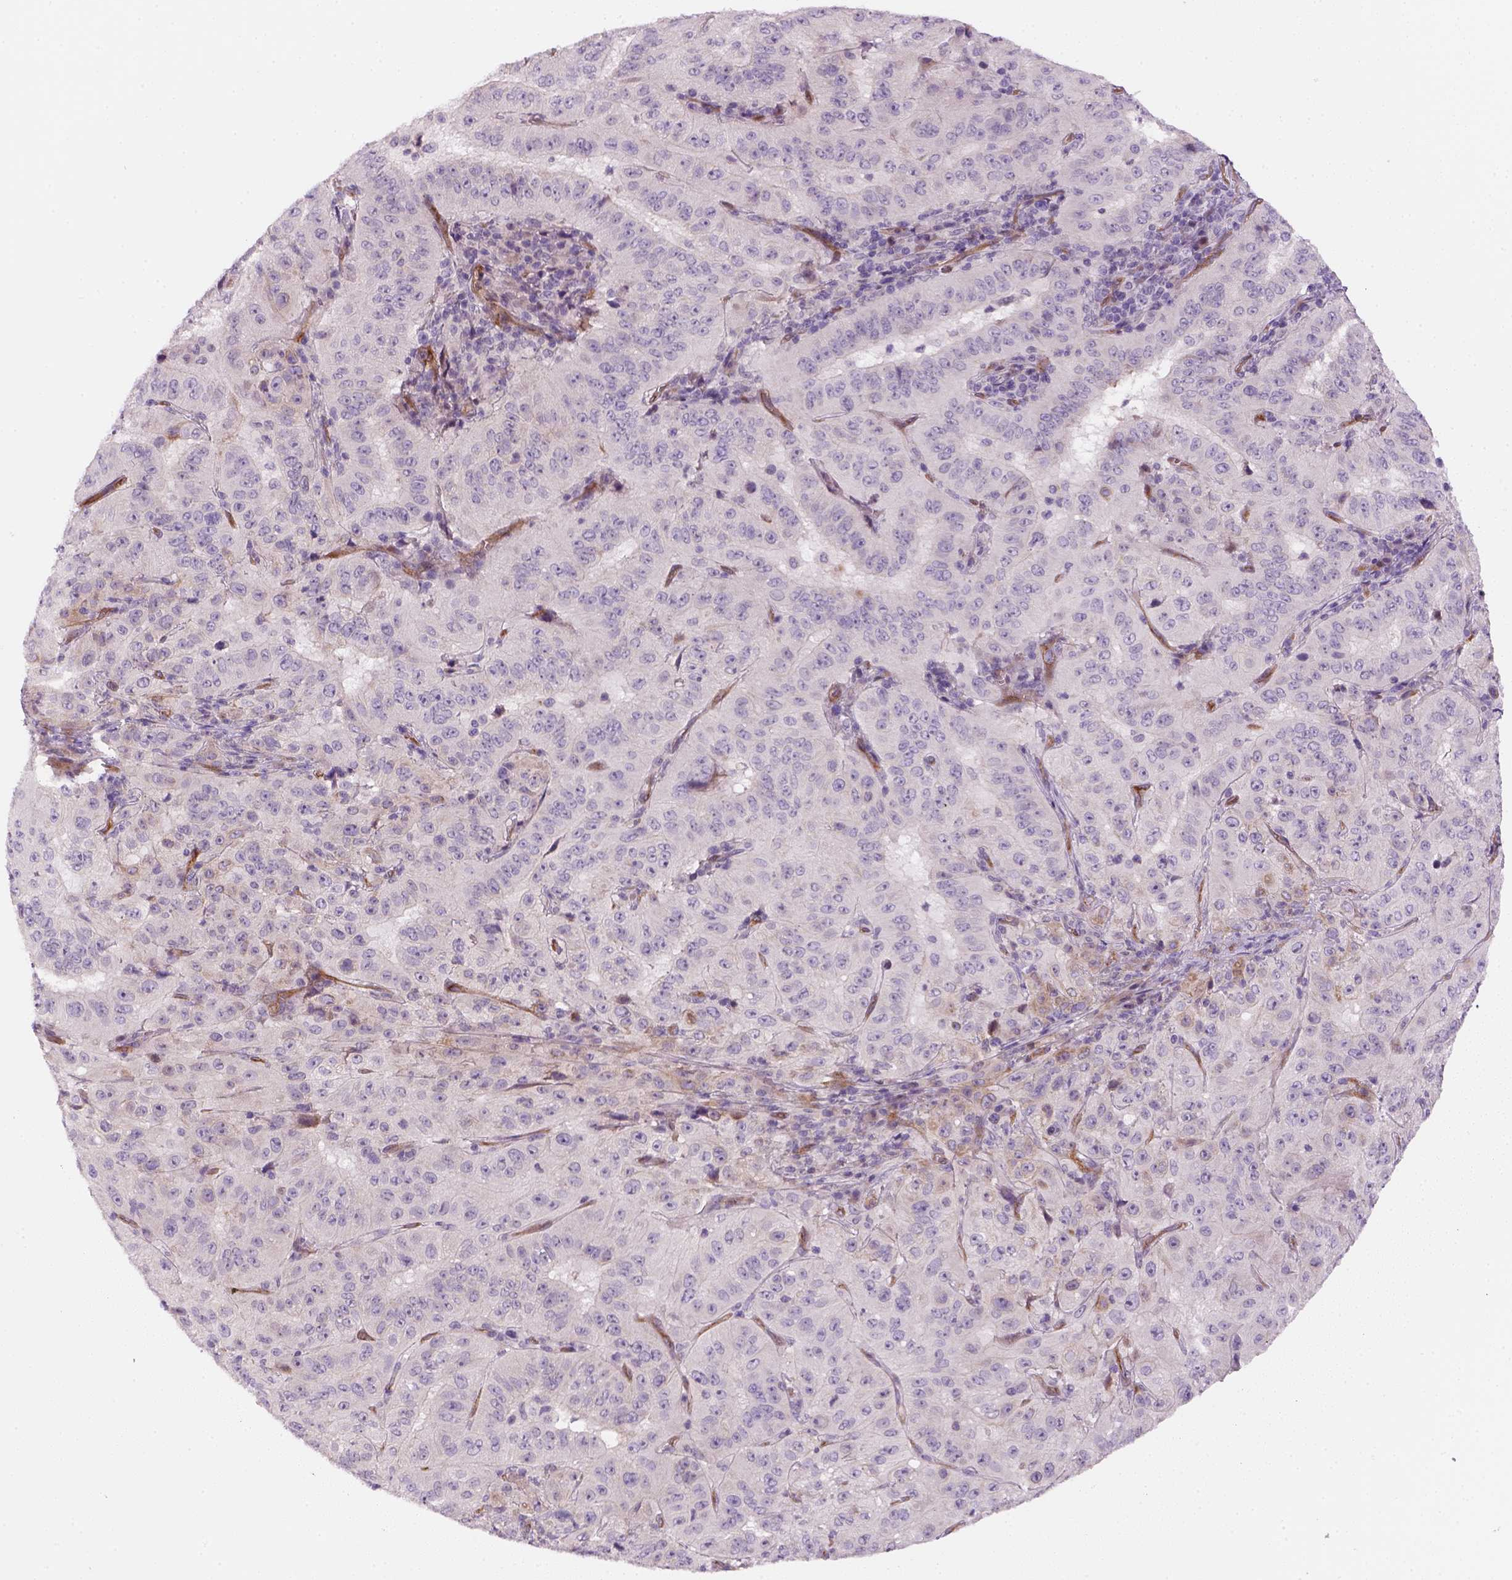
{"staining": {"intensity": "negative", "quantity": "none", "location": "none"}, "tissue": "pancreatic cancer", "cell_type": "Tumor cells", "image_type": "cancer", "snomed": [{"axis": "morphology", "description": "Adenocarcinoma, NOS"}, {"axis": "topography", "description": "Pancreas"}], "caption": "Immunohistochemistry photomicrograph of pancreatic cancer (adenocarcinoma) stained for a protein (brown), which exhibits no expression in tumor cells.", "gene": "VSTM5", "patient": {"sex": "male", "age": 63}}